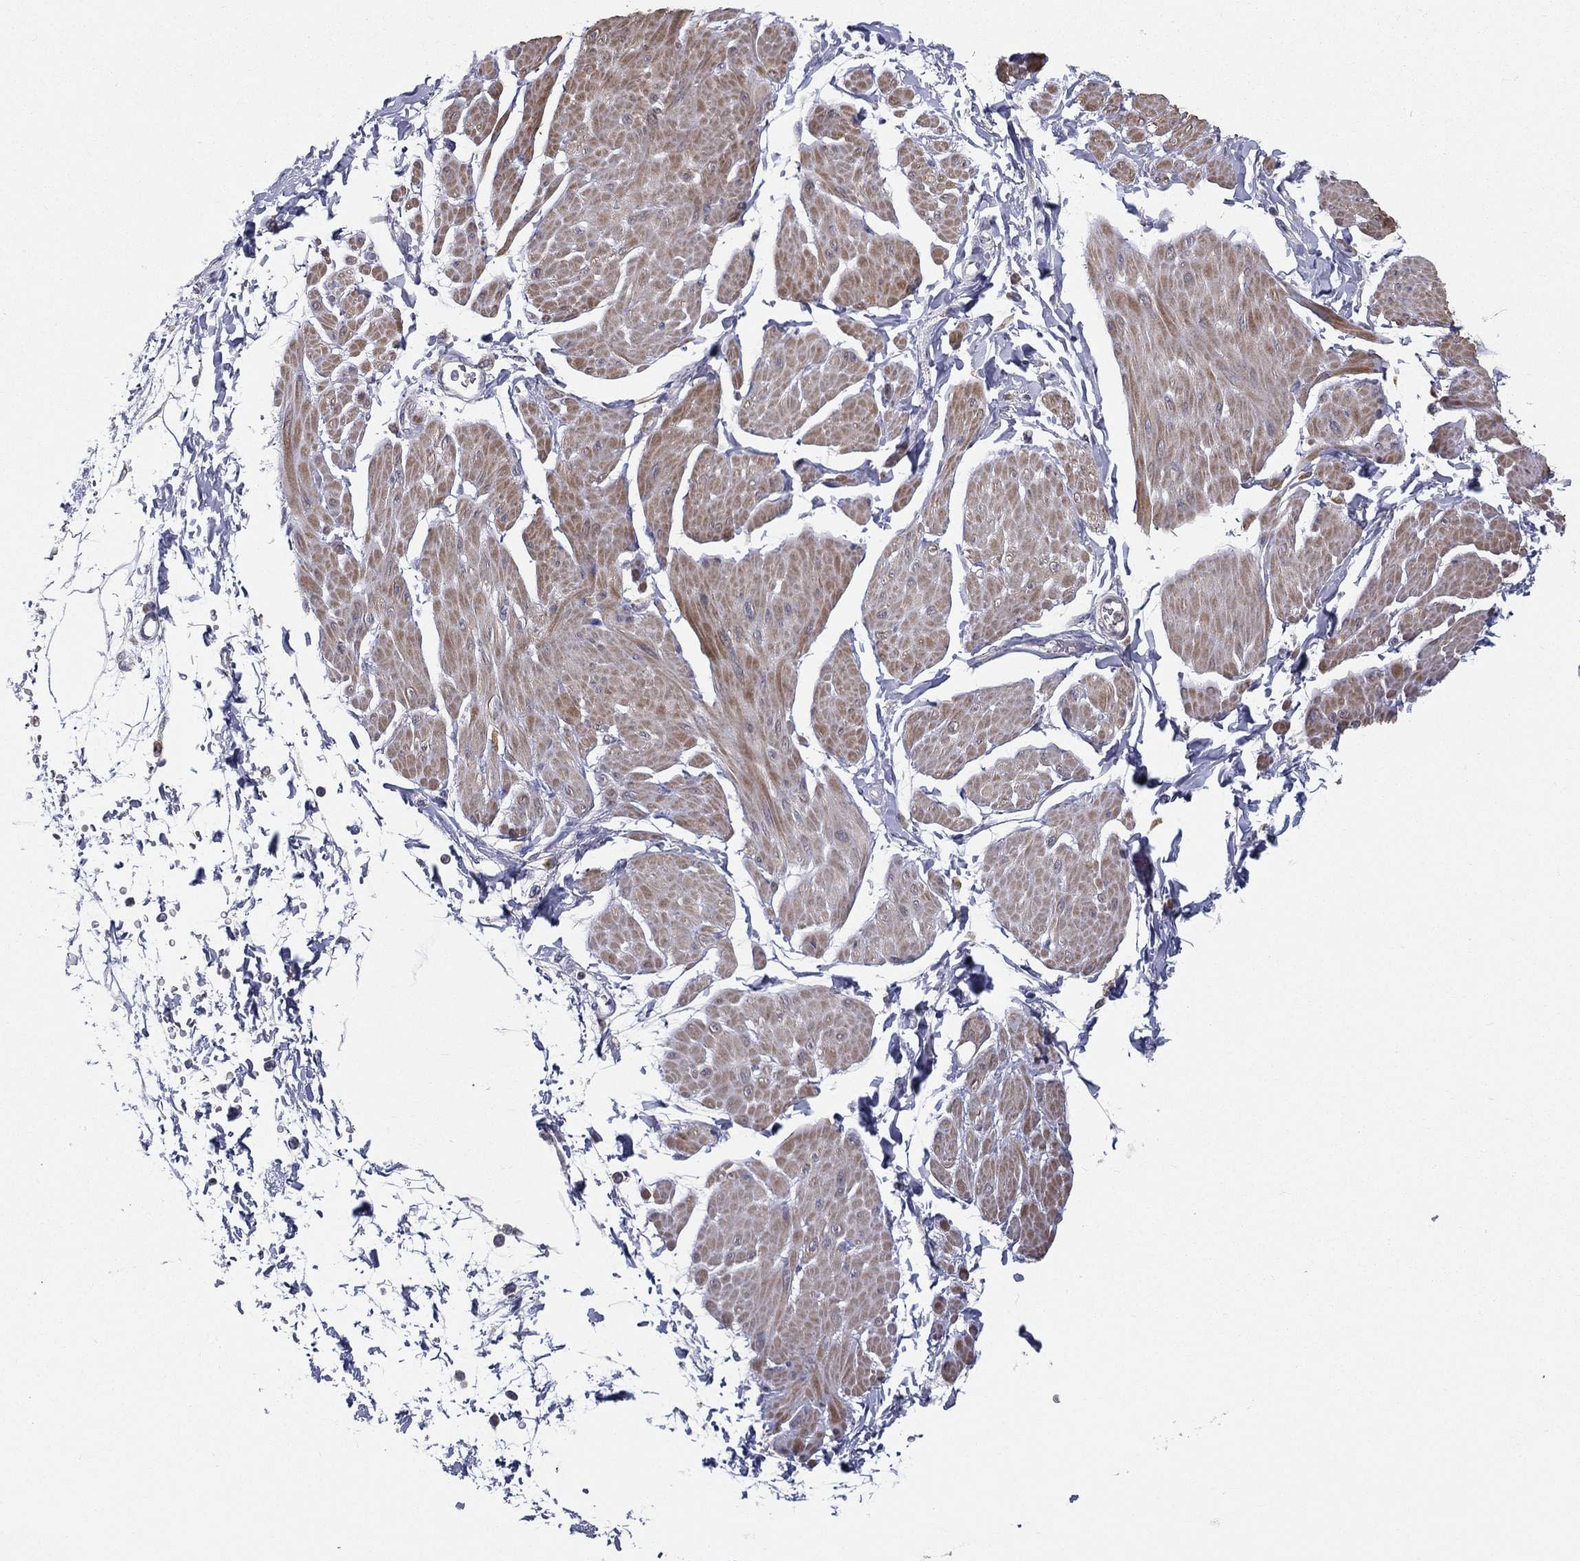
{"staining": {"intensity": "weak", "quantity": "25%-75%", "location": "cytoplasmic/membranous"}, "tissue": "smooth muscle", "cell_type": "Smooth muscle cells", "image_type": "normal", "snomed": [{"axis": "morphology", "description": "Normal tissue, NOS"}, {"axis": "topography", "description": "Adipose tissue"}, {"axis": "topography", "description": "Smooth muscle"}, {"axis": "topography", "description": "Peripheral nerve tissue"}], "caption": "This is an image of immunohistochemistry staining of normal smooth muscle, which shows weak positivity in the cytoplasmic/membranous of smooth muscle cells.", "gene": "PCSK1", "patient": {"sex": "male", "age": 83}}